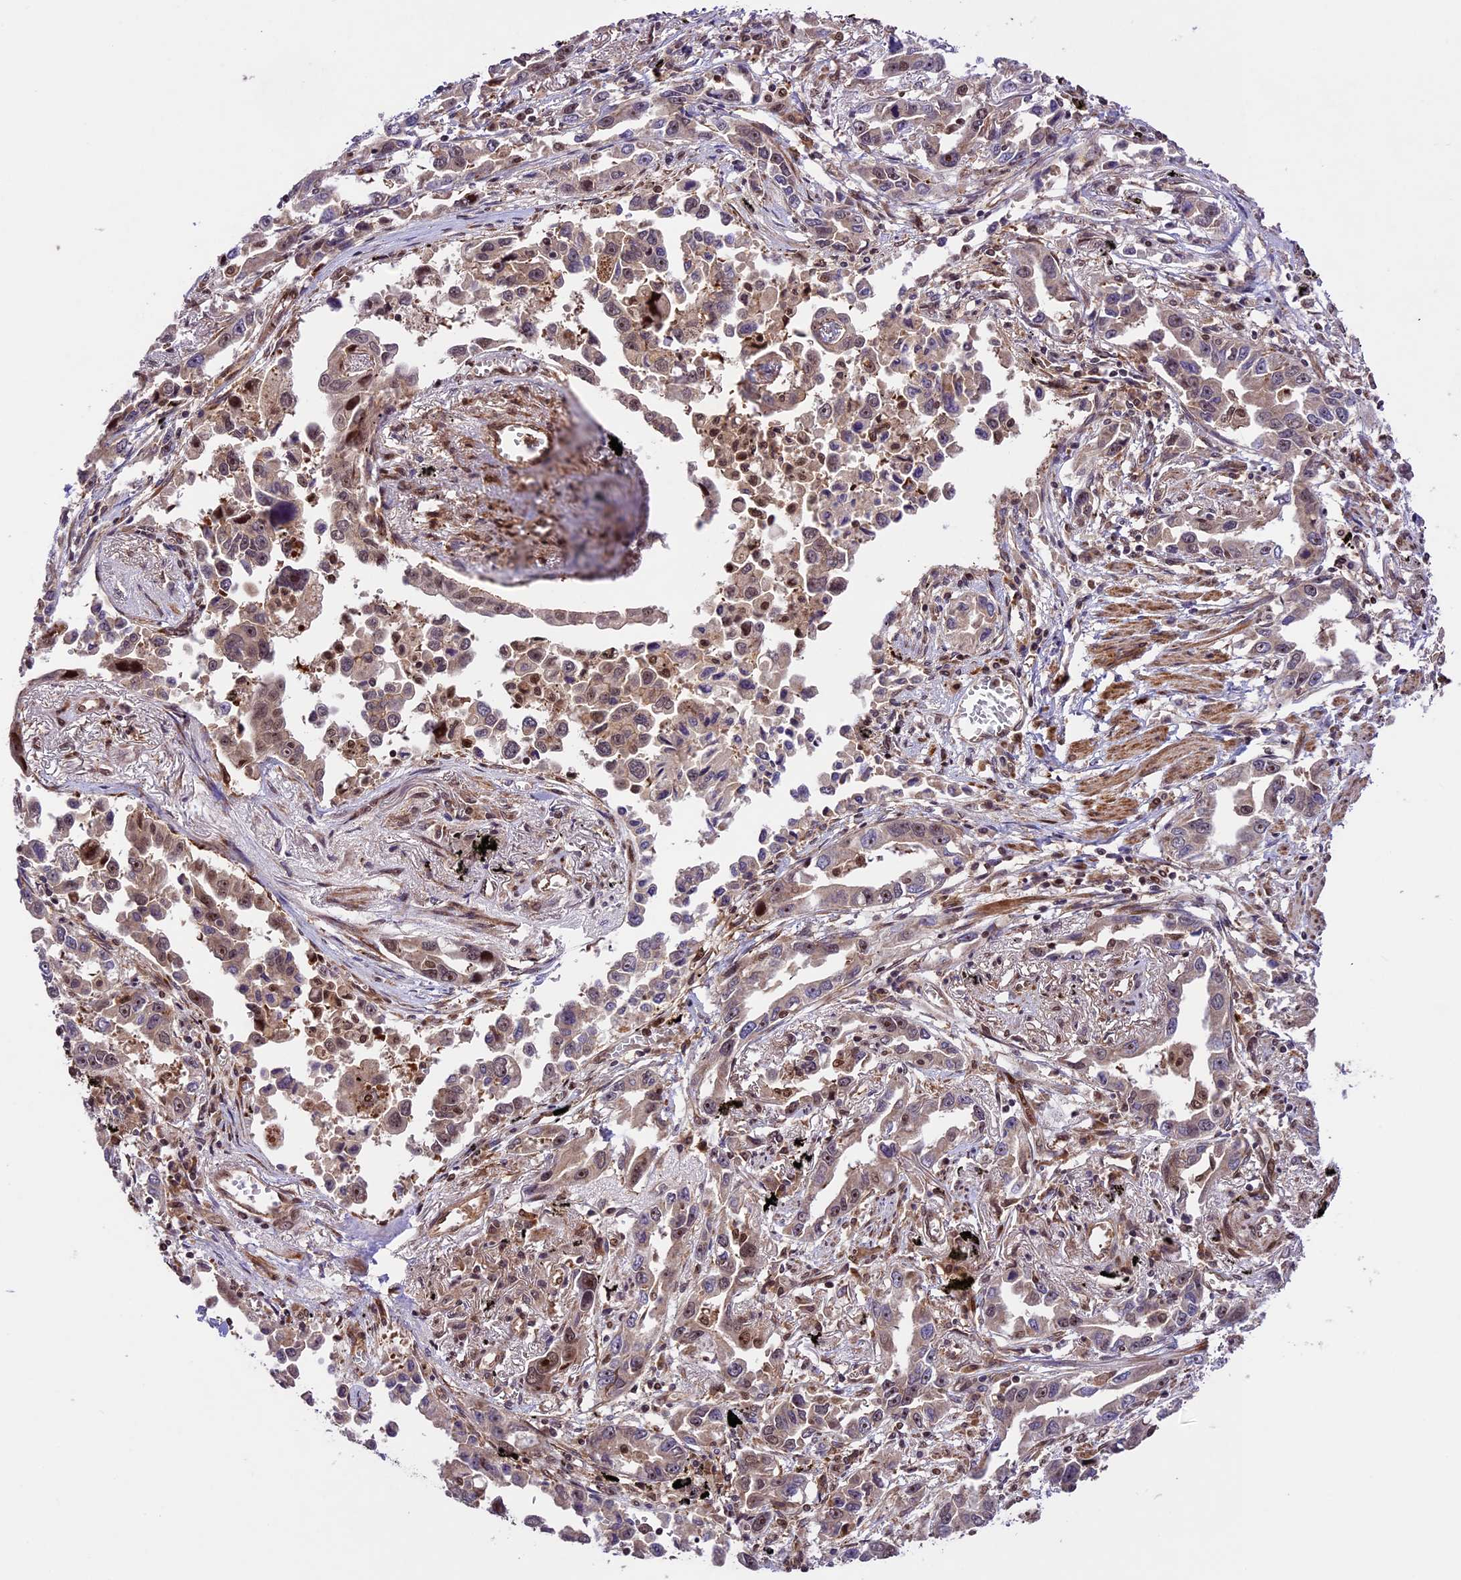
{"staining": {"intensity": "weak", "quantity": "<25%", "location": "nuclear"}, "tissue": "lung cancer", "cell_type": "Tumor cells", "image_type": "cancer", "snomed": [{"axis": "morphology", "description": "Adenocarcinoma, NOS"}, {"axis": "topography", "description": "Lung"}], "caption": "Immunohistochemical staining of lung cancer demonstrates no significant staining in tumor cells.", "gene": "DHX38", "patient": {"sex": "male", "age": 67}}